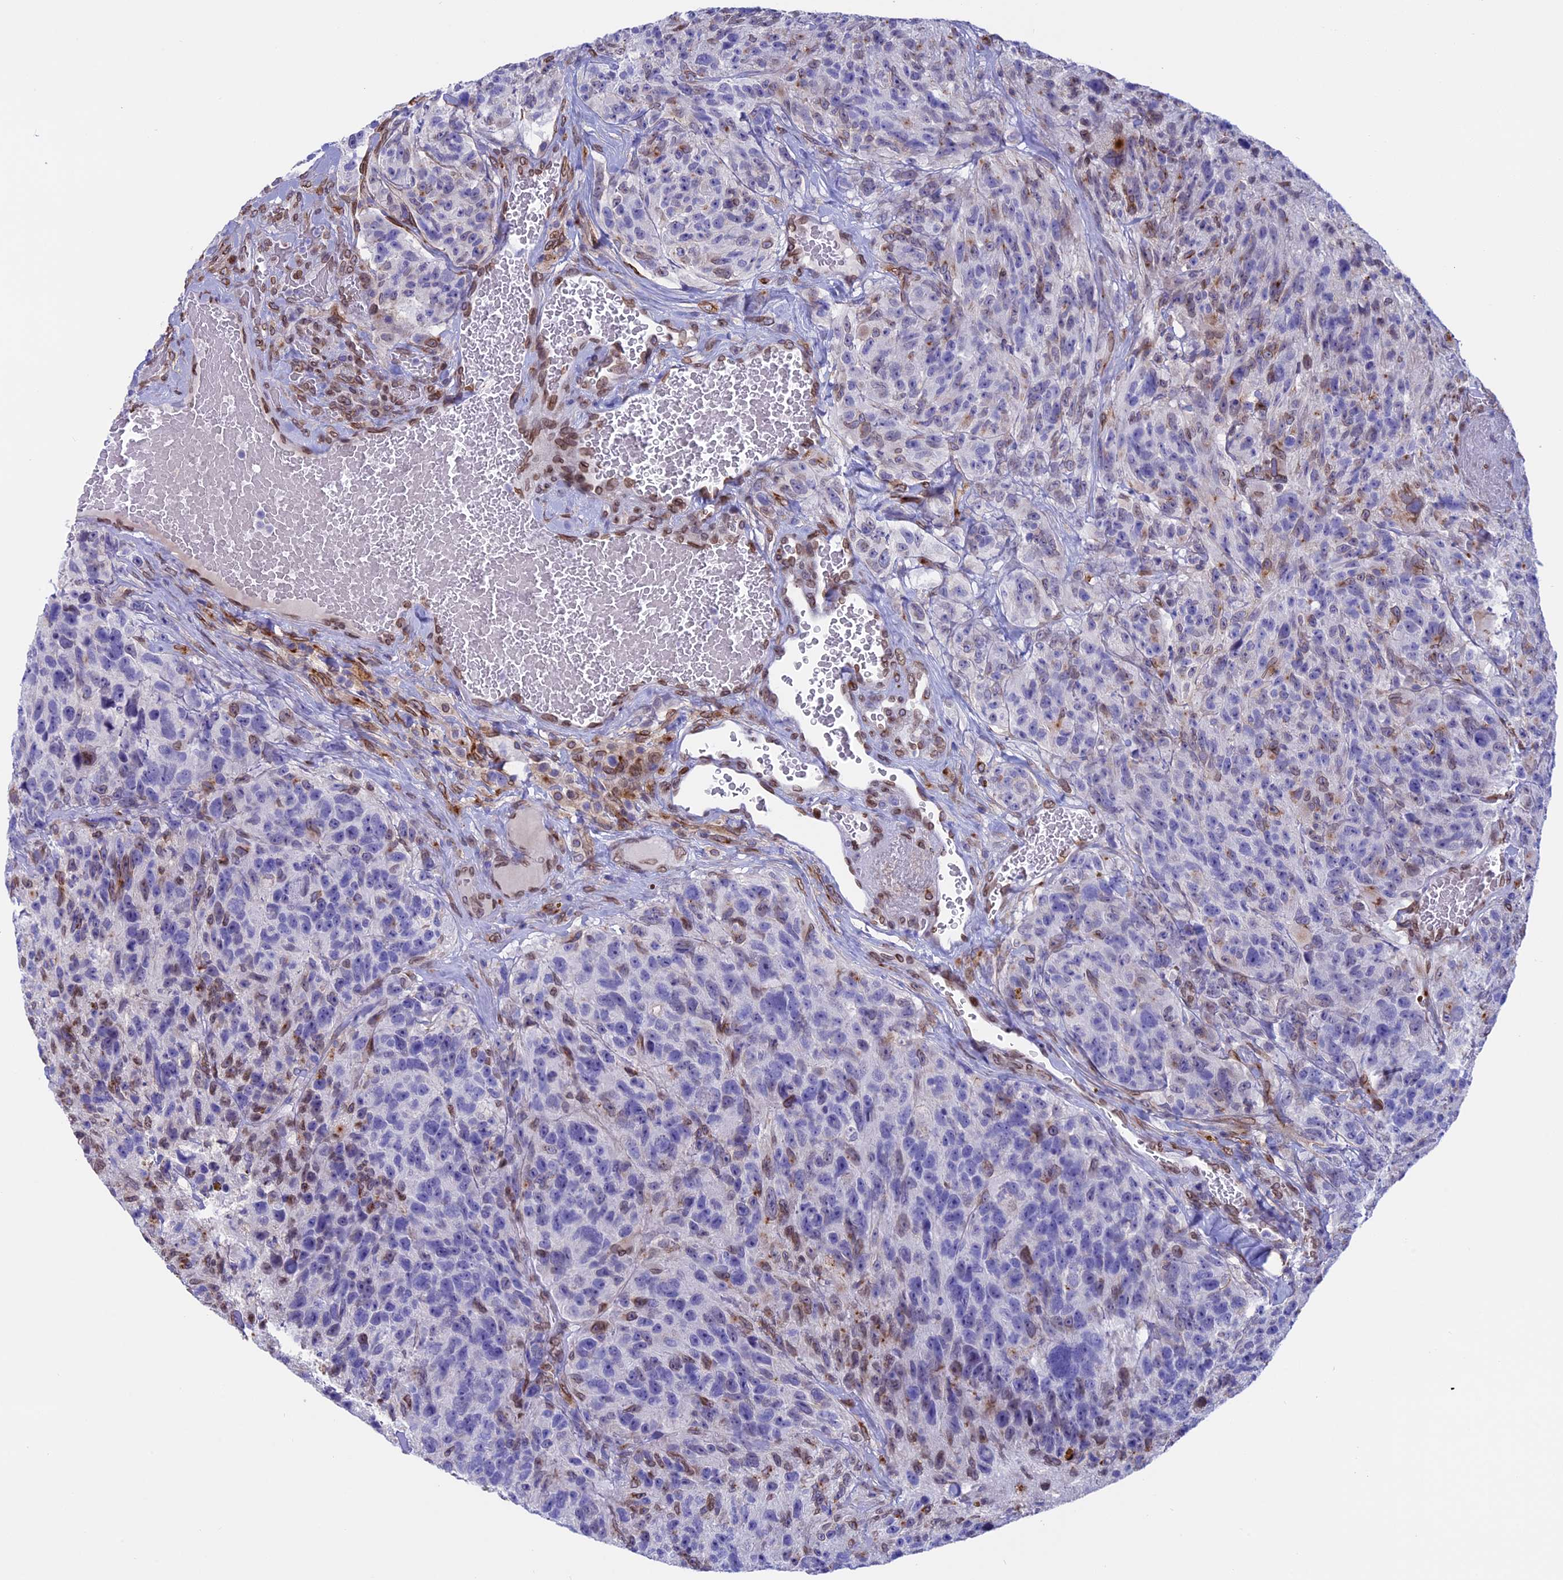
{"staining": {"intensity": "moderate", "quantity": "<25%", "location": "nuclear"}, "tissue": "glioma", "cell_type": "Tumor cells", "image_type": "cancer", "snomed": [{"axis": "morphology", "description": "Glioma, malignant, High grade"}, {"axis": "topography", "description": "Brain"}], "caption": "The photomicrograph exhibits staining of glioma, revealing moderate nuclear protein staining (brown color) within tumor cells.", "gene": "TMPRSS7", "patient": {"sex": "male", "age": 69}}